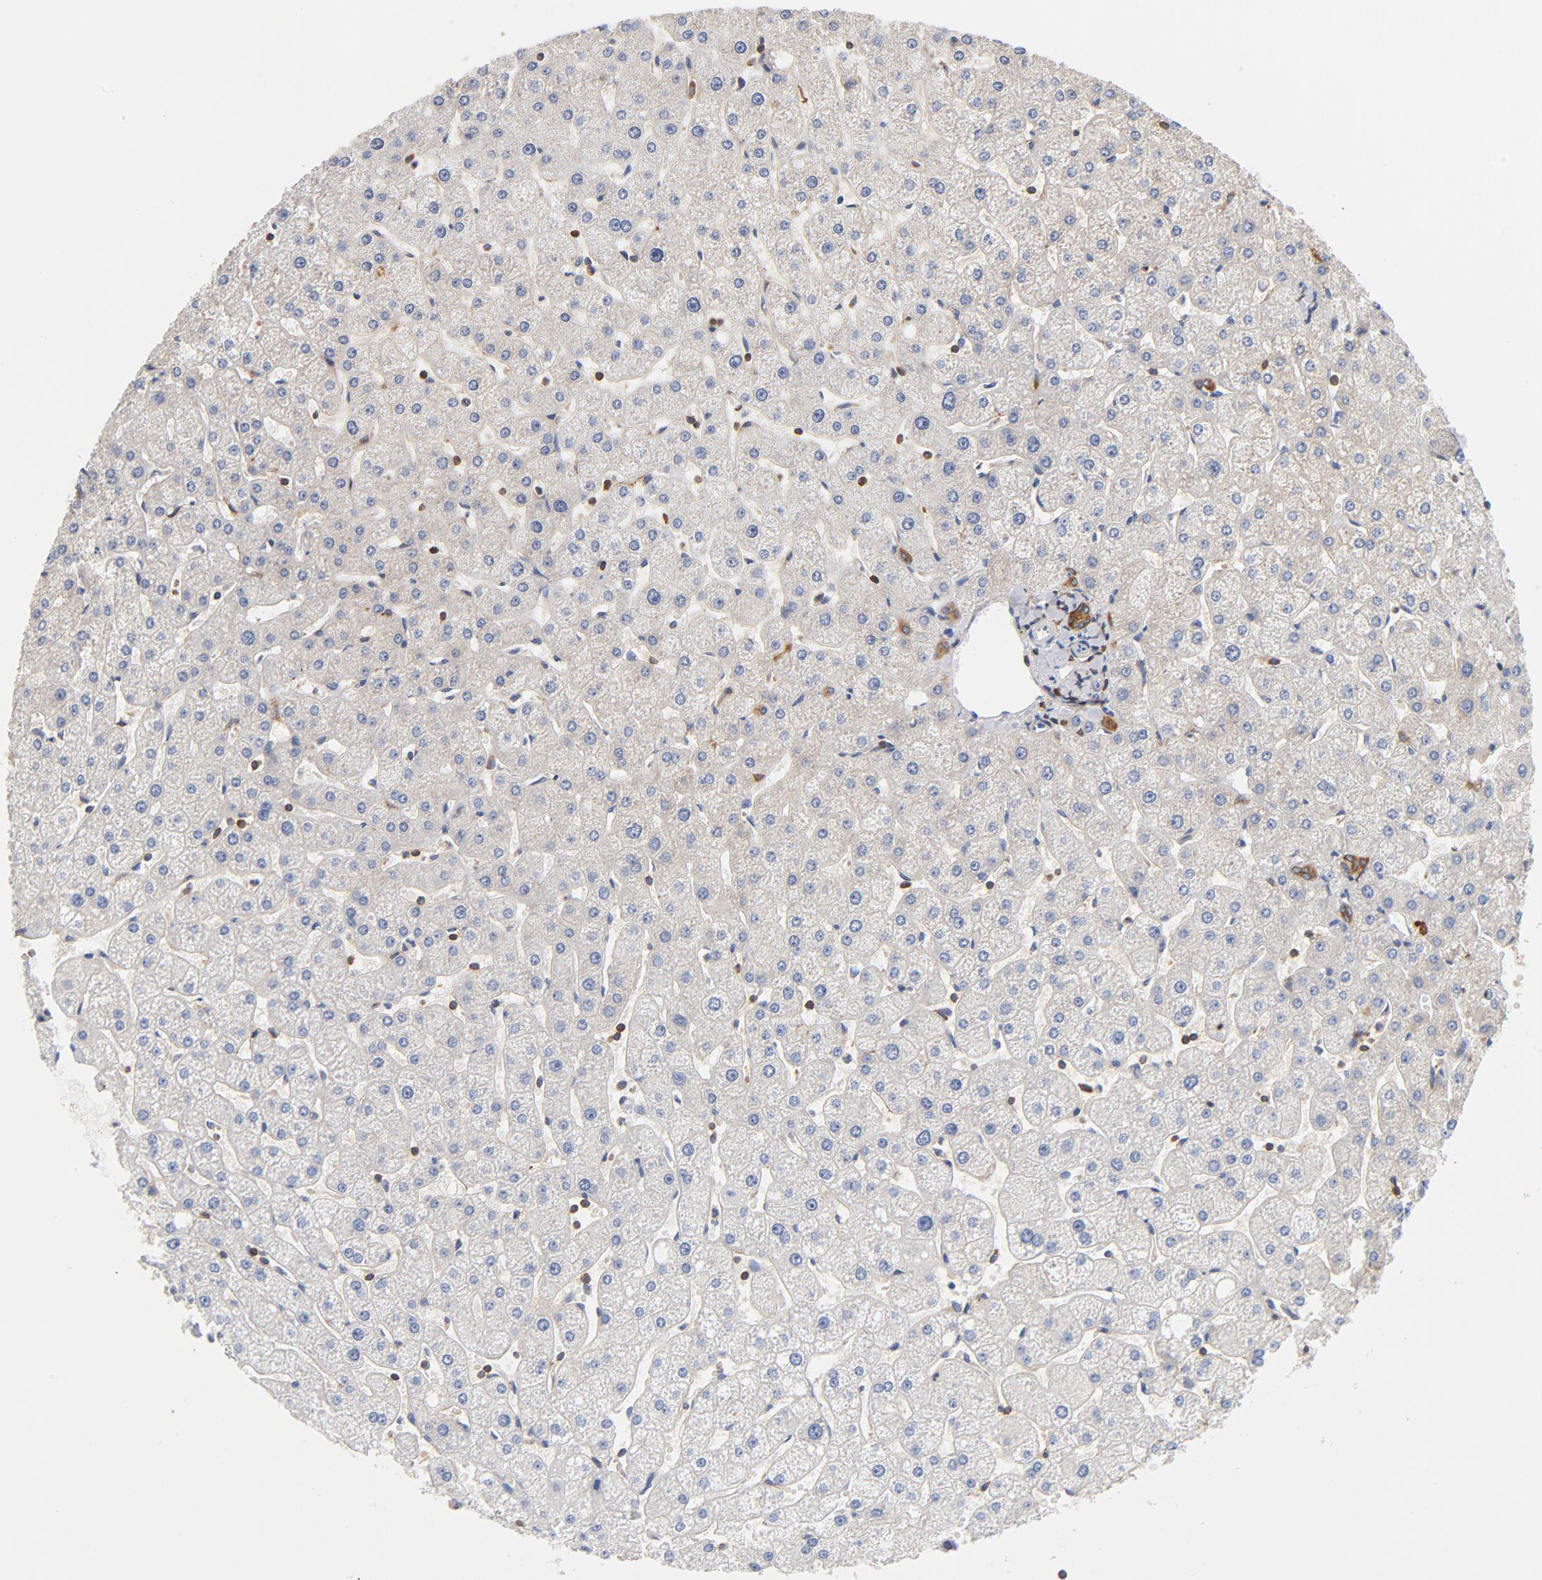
{"staining": {"intensity": "moderate", "quantity": ">75%", "location": "cytoplasmic/membranous"}, "tissue": "liver", "cell_type": "Cholangiocytes", "image_type": "normal", "snomed": [{"axis": "morphology", "description": "Normal tissue, NOS"}, {"axis": "topography", "description": "Liver"}], "caption": "Immunohistochemical staining of unremarkable human liver reveals medium levels of moderate cytoplasmic/membranous expression in approximately >75% of cholangiocytes.", "gene": "EZR", "patient": {"sex": "male", "age": 67}}